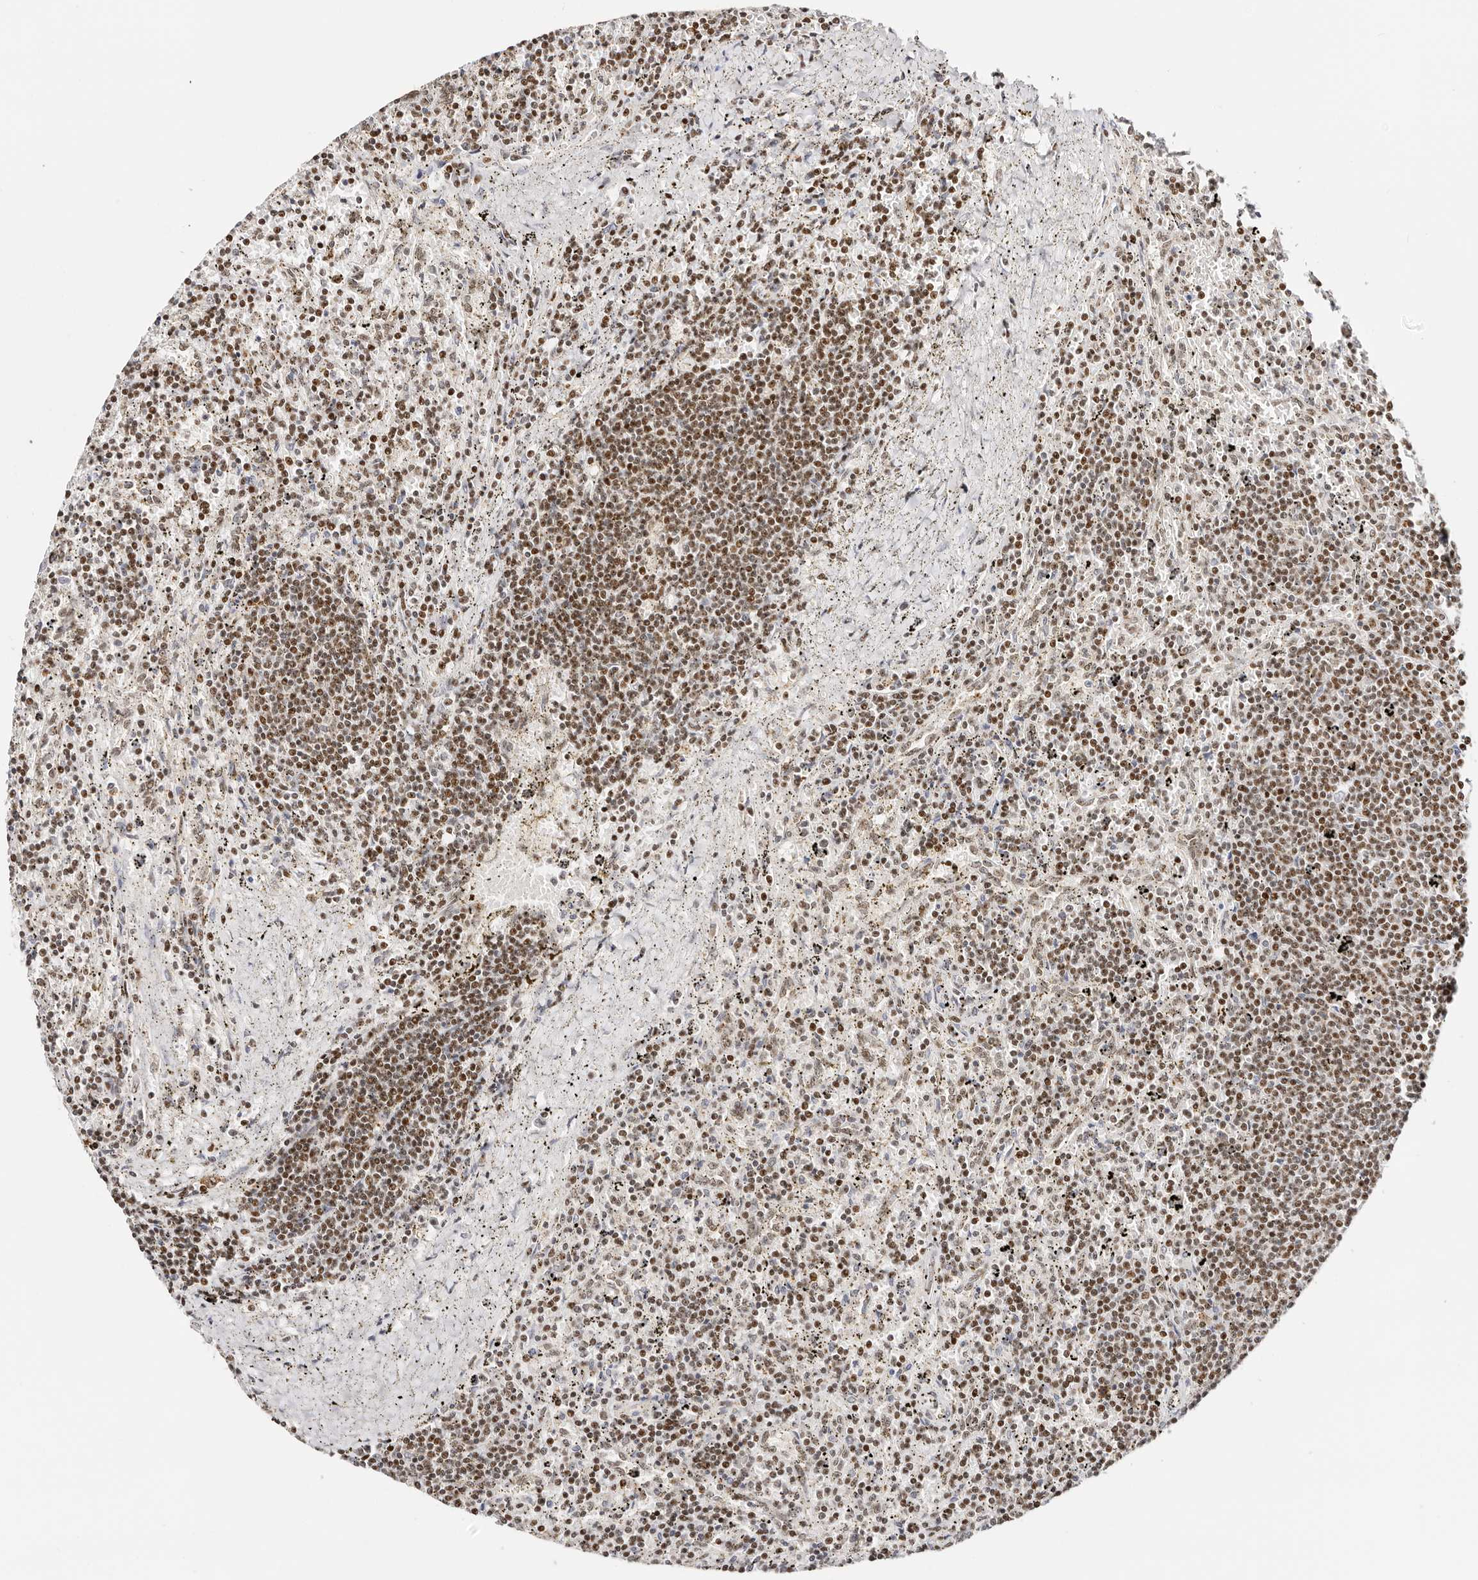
{"staining": {"intensity": "moderate", "quantity": ">75%", "location": "nuclear"}, "tissue": "lymphoma", "cell_type": "Tumor cells", "image_type": "cancer", "snomed": [{"axis": "morphology", "description": "Malignant lymphoma, non-Hodgkin's type, Low grade"}, {"axis": "topography", "description": "Spleen"}], "caption": "This micrograph reveals IHC staining of lymphoma, with medium moderate nuclear expression in about >75% of tumor cells.", "gene": "IQGAP3", "patient": {"sex": "male", "age": 76}}